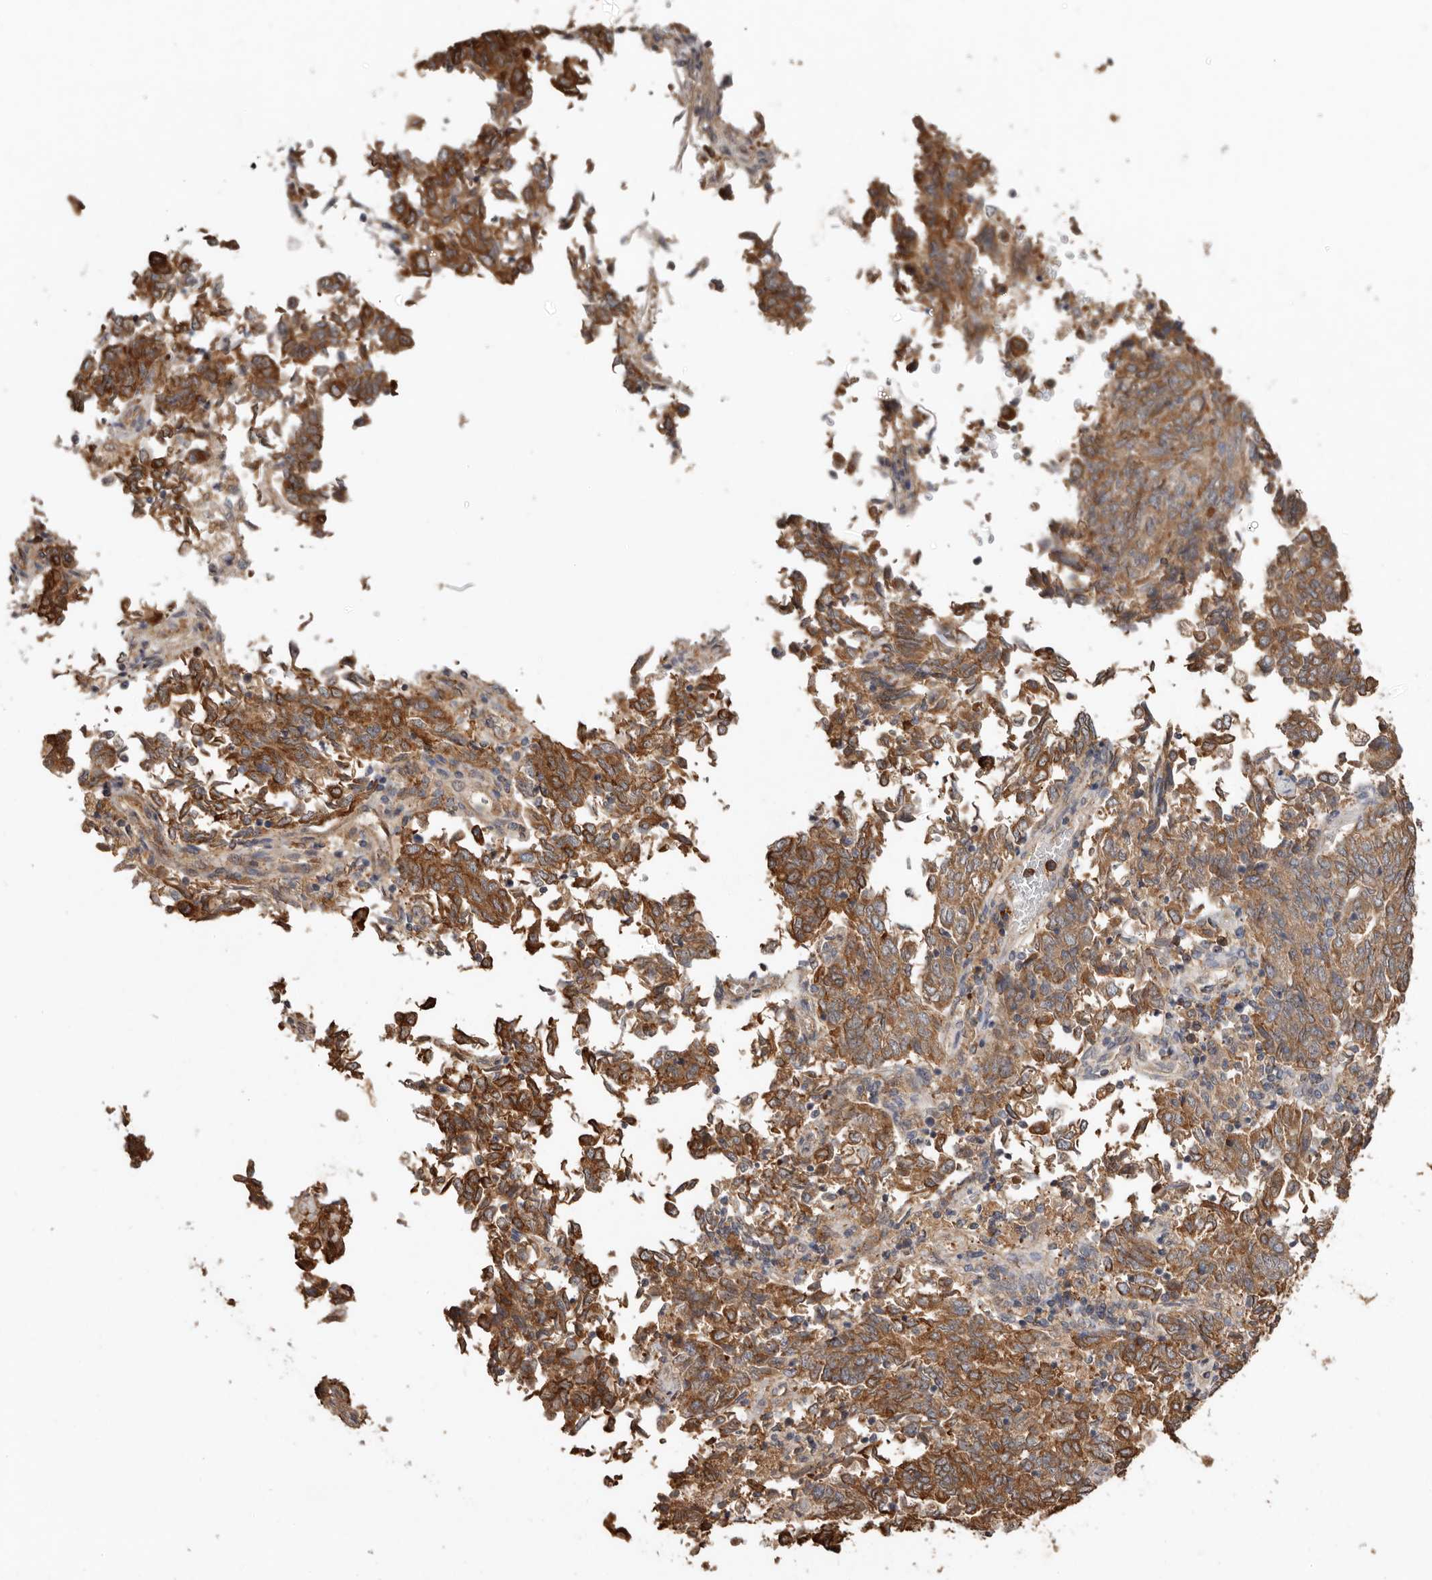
{"staining": {"intensity": "strong", "quantity": ">75%", "location": "cytoplasmic/membranous"}, "tissue": "endometrial cancer", "cell_type": "Tumor cells", "image_type": "cancer", "snomed": [{"axis": "morphology", "description": "Adenocarcinoma, NOS"}, {"axis": "topography", "description": "Endometrium"}], "caption": "Endometrial adenocarcinoma stained for a protein demonstrates strong cytoplasmic/membranous positivity in tumor cells.", "gene": "RSPO2", "patient": {"sex": "female", "age": 80}}